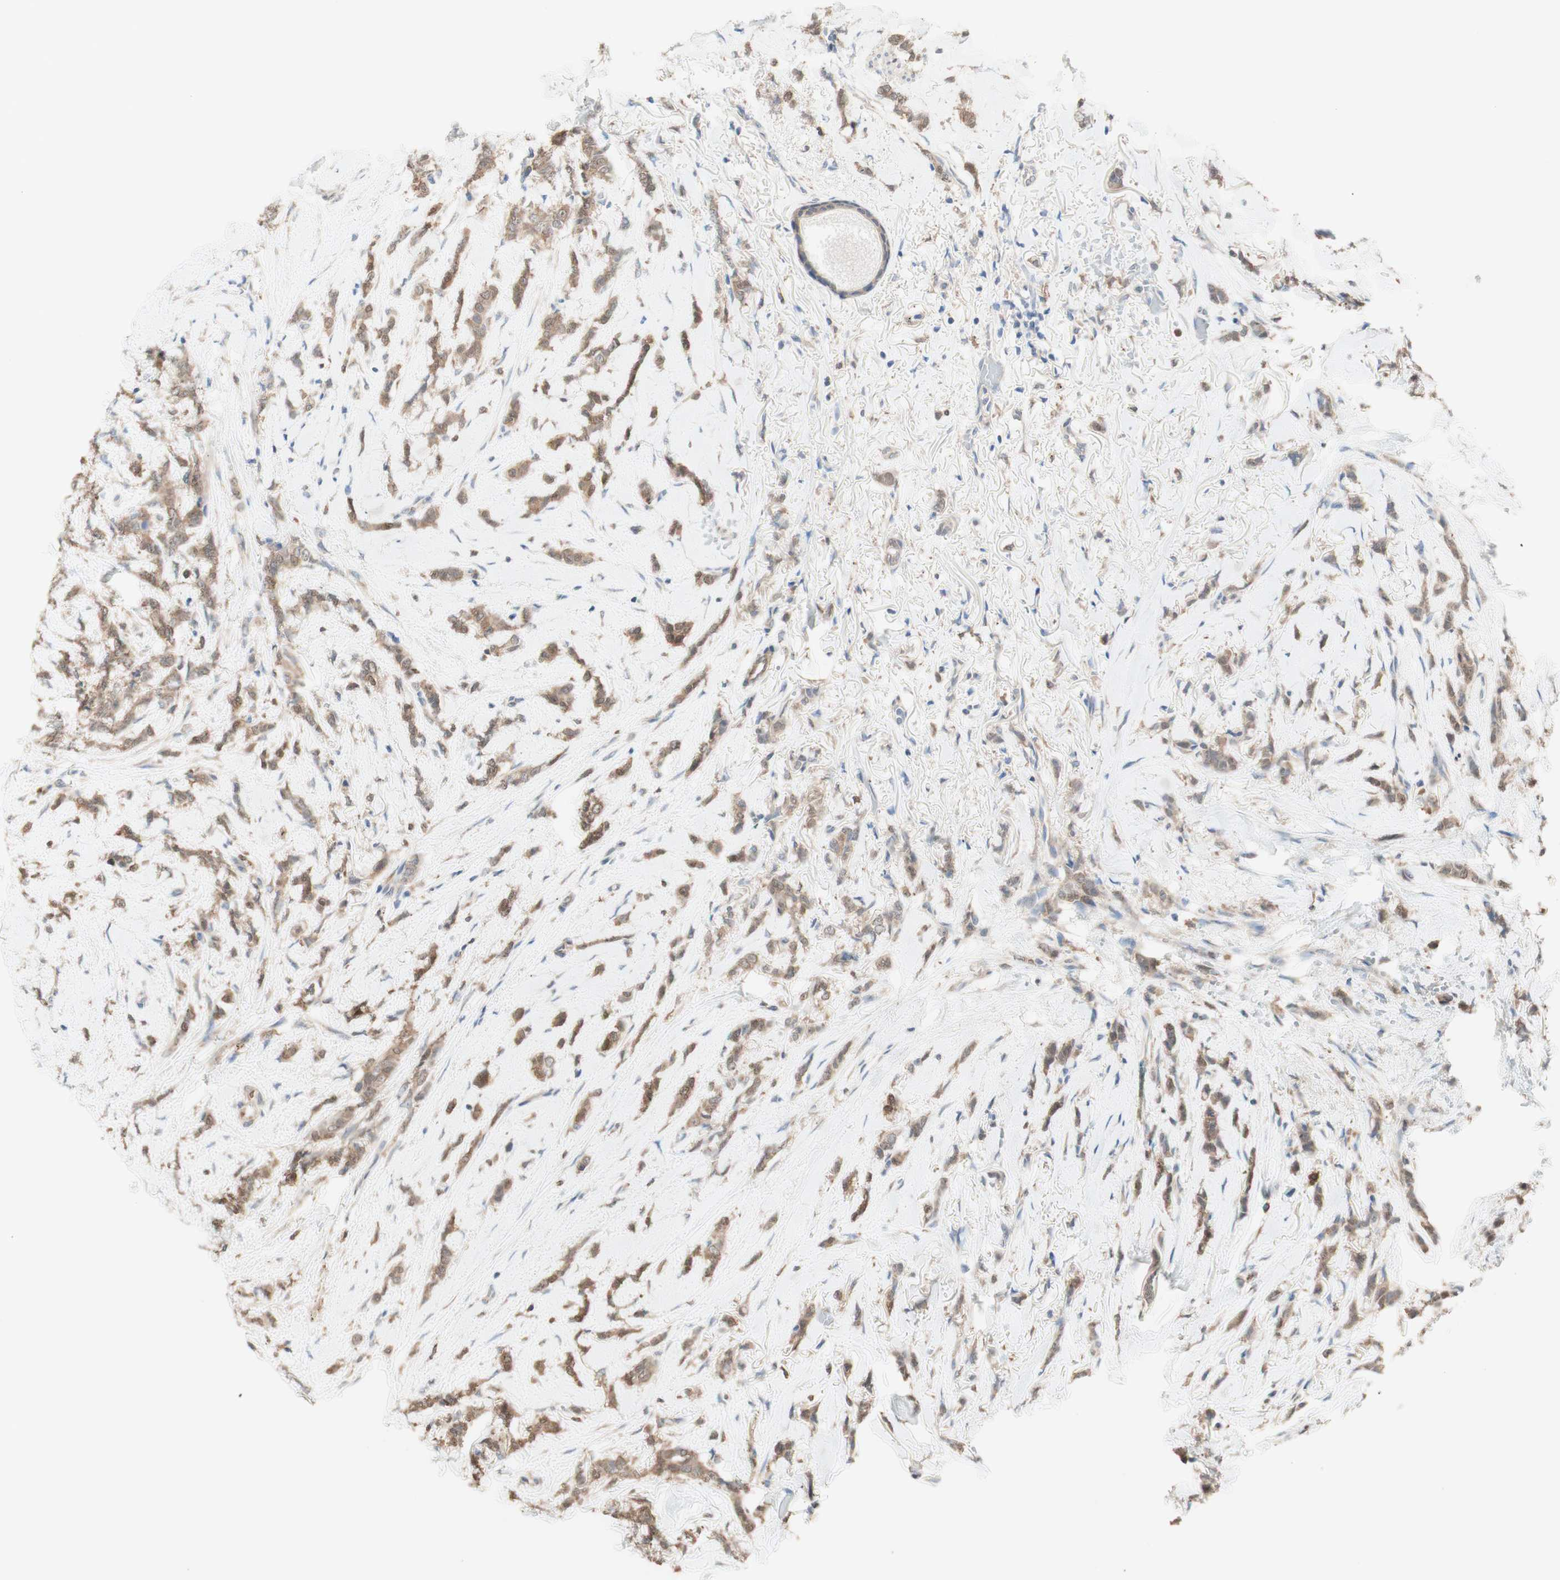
{"staining": {"intensity": "moderate", "quantity": ">75%", "location": "cytoplasmic/membranous"}, "tissue": "breast cancer", "cell_type": "Tumor cells", "image_type": "cancer", "snomed": [{"axis": "morphology", "description": "Lobular carcinoma"}, {"axis": "topography", "description": "Skin"}, {"axis": "topography", "description": "Breast"}], "caption": "Immunohistochemical staining of human breast cancer exhibits medium levels of moderate cytoplasmic/membranous expression in approximately >75% of tumor cells.", "gene": "COMT", "patient": {"sex": "female", "age": 46}}